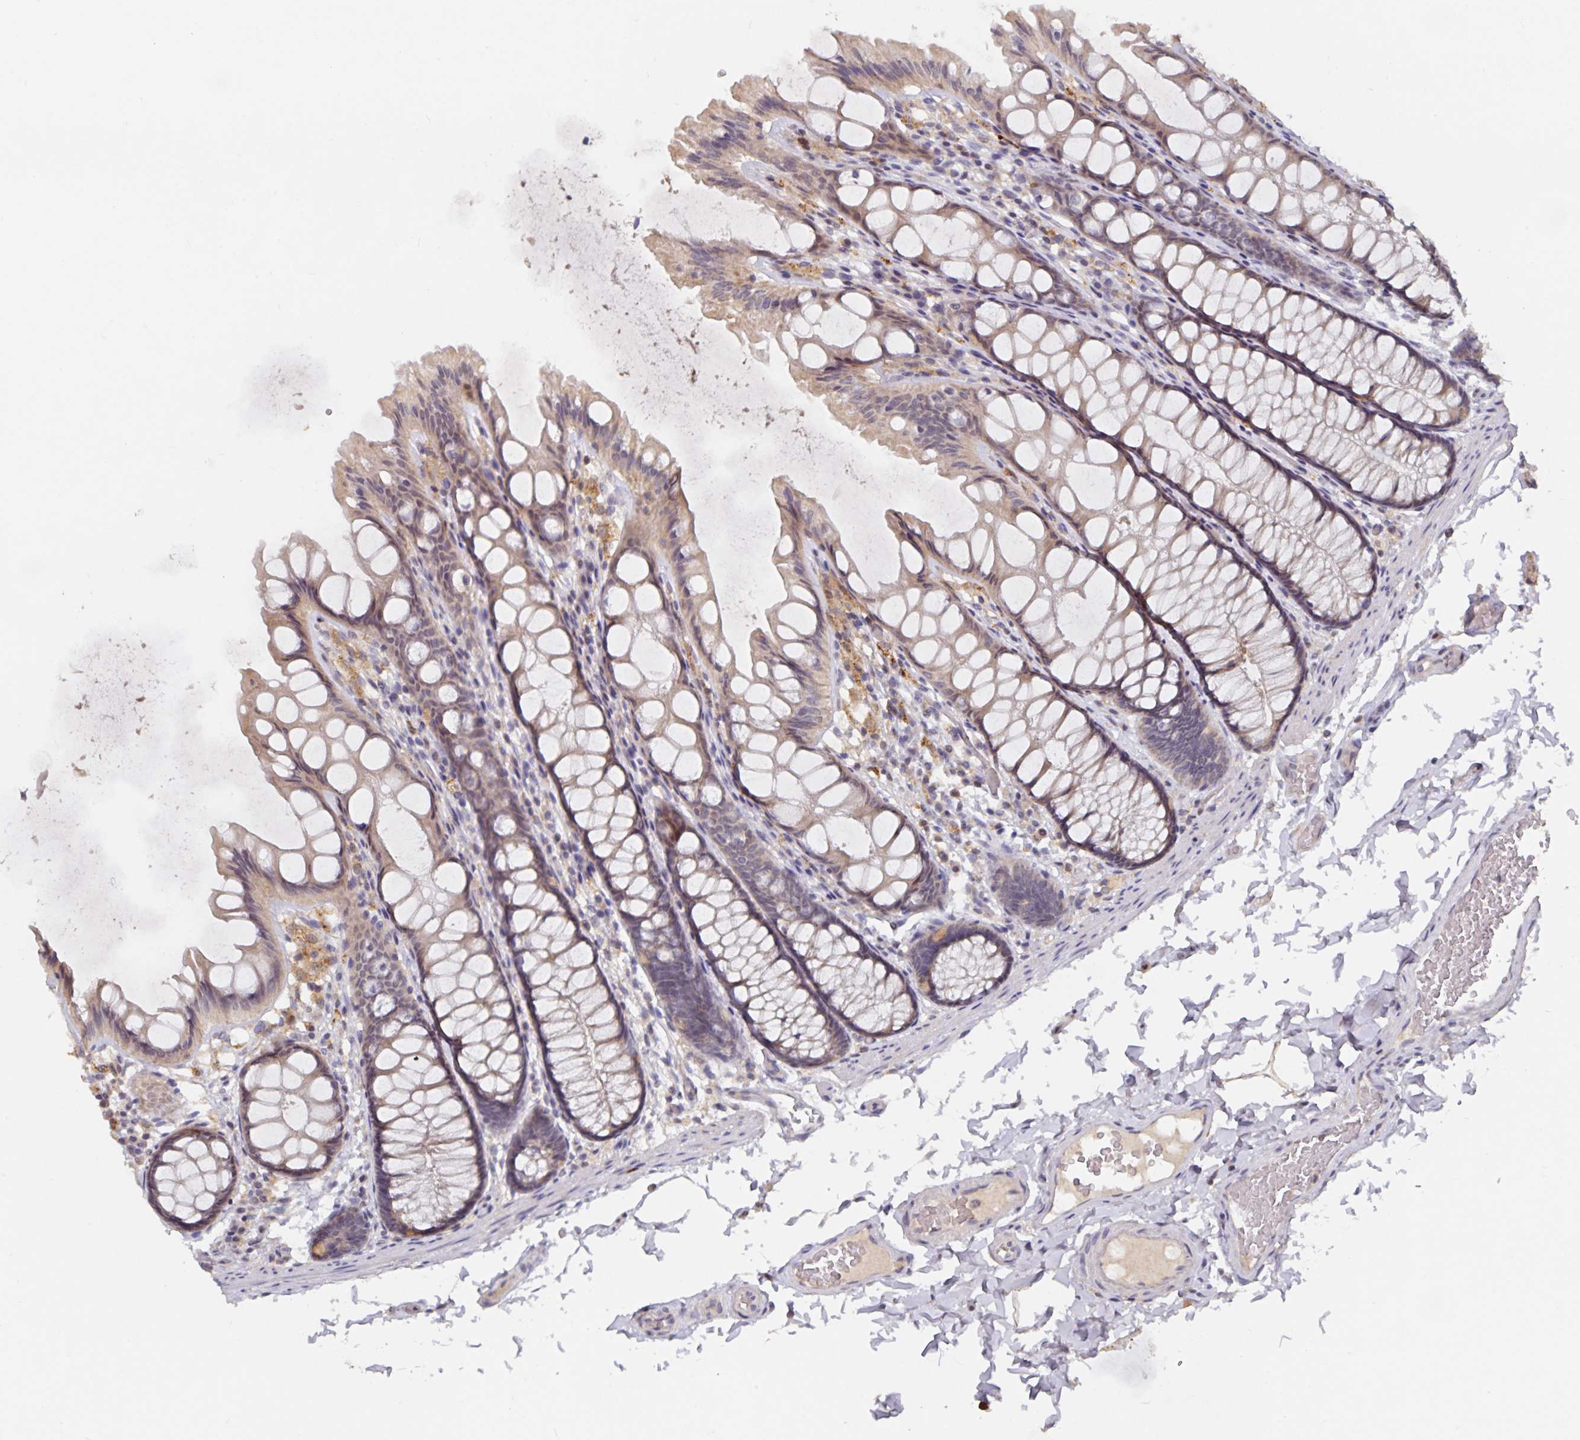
{"staining": {"intensity": "negative", "quantity": "none", "location": "none"}, "tissue": "colon", "cell_type": "Endothelial cells", "image_type": "normal", "snomed": [{"axis": "morphology", "description": "Normal tissue, NOS"}, {"axis": "topography", "description": "Colon"}], "caption": "Colon stained for a protein using immunohistochemistry demonstrates no positivity endothelial cells.", "gene": "HEPN1", "patient": {"sex": "male", "age": 47}}